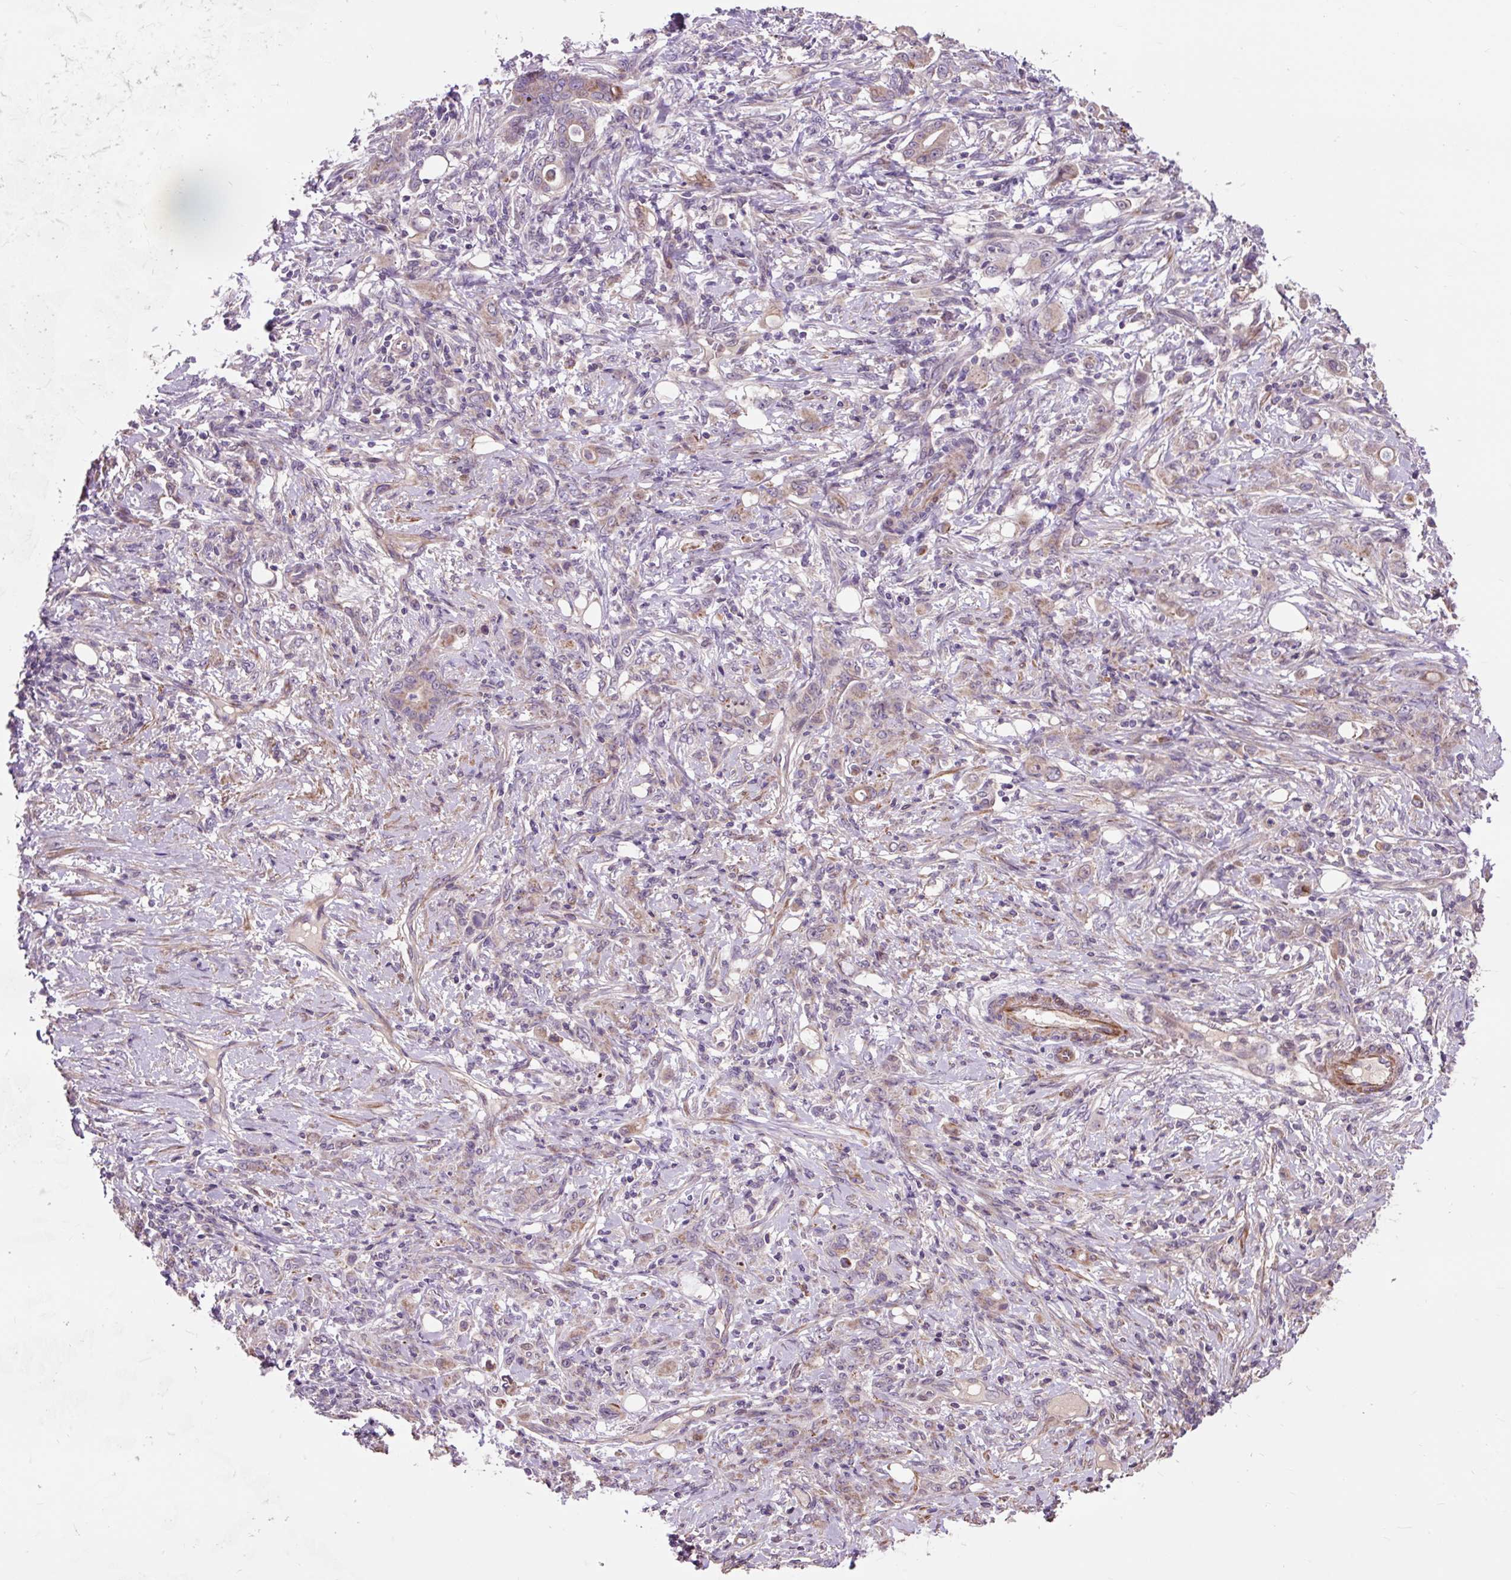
{"staining": {"intensity": "weak", "quantity": "25%-75%", "location": "cytoplasmic/membranous"}, "tissue": "stomach cancer", "cell_type": "Tumor cells", "image_type": "cancer", "snomed": [{"axis": "morphology", "description": "Adenocarcinoma, NOS"}, {"axis": "topography", "description": "Stomach"}], "caption": "Immunohistochemical staining of human stomach cancer demonstrates low levels of weak cytoplasmic/membranous staining in approximately 25%-75% of tumor cells.", "gene": "PRIMPOL", "patient": {"sex": "female", "age": 79}}